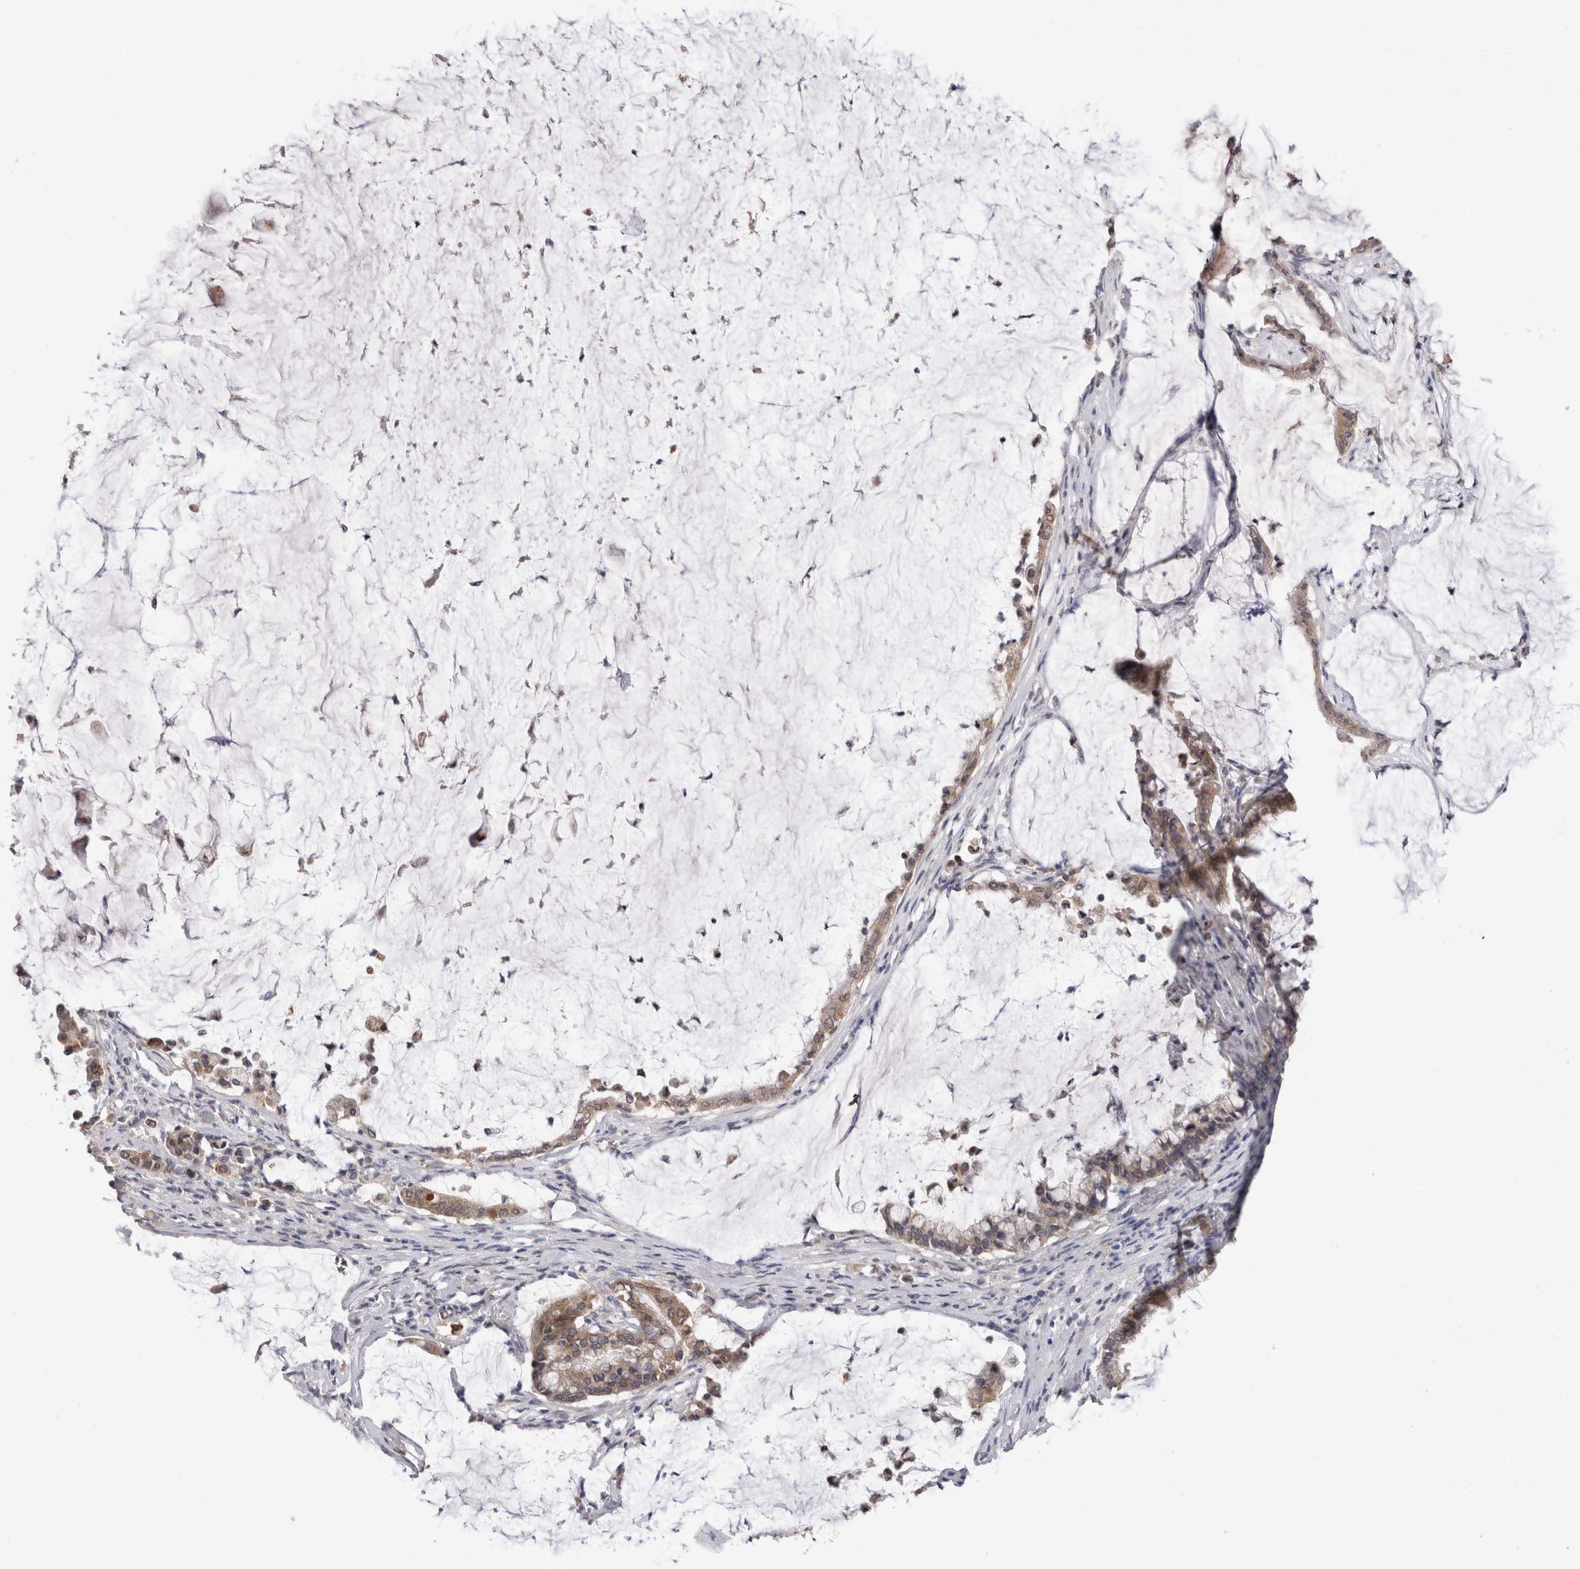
{"staining": {"intensity": "weak", "quantity": ">75%", "location": "cytoplasmic/membranous"}, "tissue": "pancreatic cancer", "cell_type": "Tumor cells", "image_type": "cancer", "snomed": [{"axis": "morphology", "description": "Adenocarcinoma, NOS"}, {"axis": "topography", "description": "Pancreas"}], "caption": "Immunohistochemistry image of neoplastic tissue: human pancreatic cancer (adenocarcinoma) stained using immunohistochemistry (IHC) demonstrates low levels of weak protein expression localized specifically in the cytoplasmic/membranous of tumor cells, appearing as a cytoplasmic/membranous brown color.", "gene": "CDH6", "patient": {"sex": "male", "age": 41}}